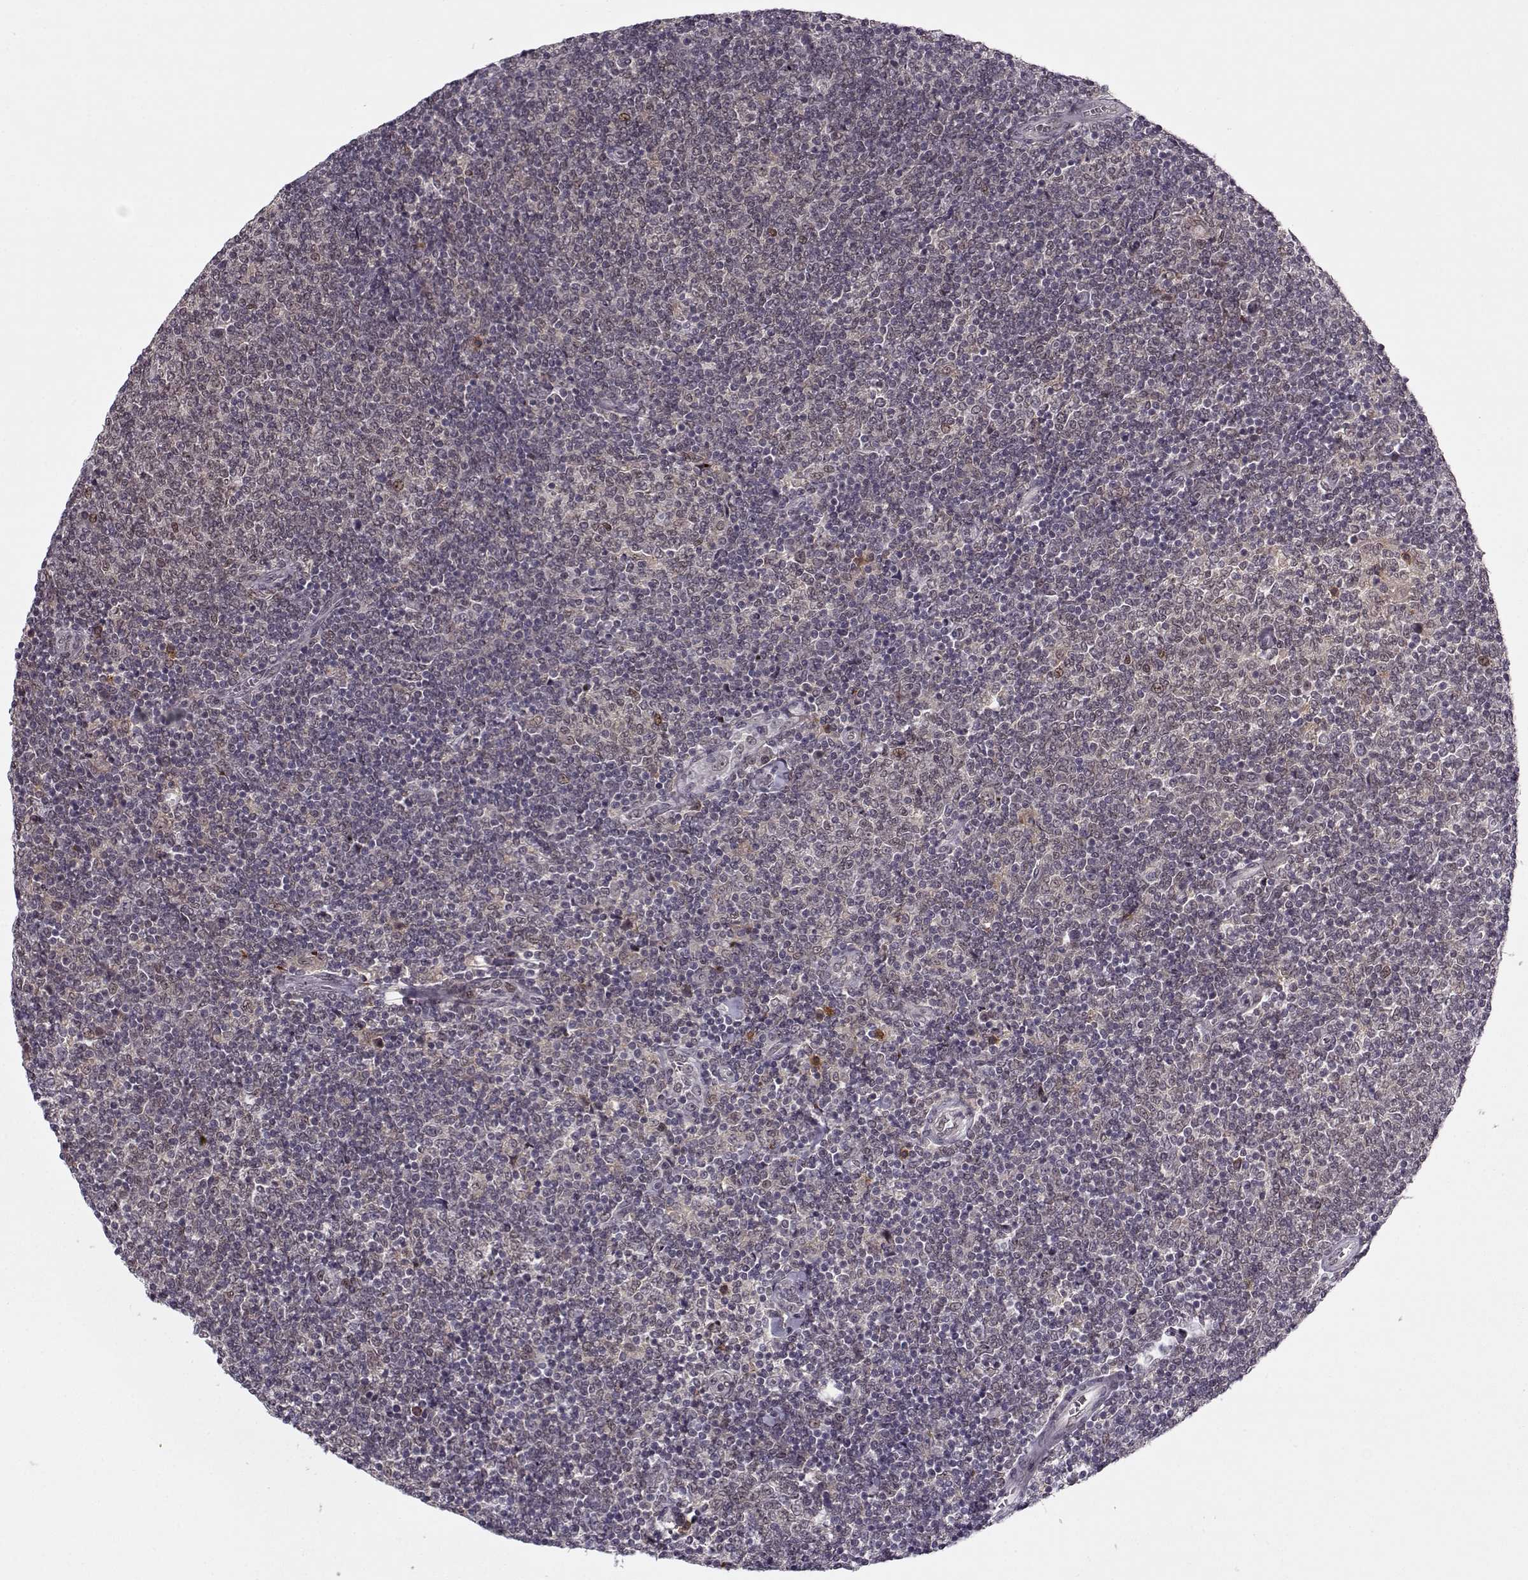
{"staining": {"intensity": "negative", "quantity": "none", "location": "none"}, "tissue": "lymphoma", "cell_type": "Tumor cells", "image_type": "cancer", "snomed": [{"axis": "morphology", "description": "Malignant lymphoma, non-Hodgkin's type, Low grade"}, {"axis": "topography", "description": "Lymph node"}], "caption": "IHC histopathology image of human low-grade malignant lymphoma, non-Hodgkin's type stained for a protein (brown), which demonstrates no staining in tumor cells.", "gene": "DENND4B", "patient": {"sex": "male", "age": 52}}